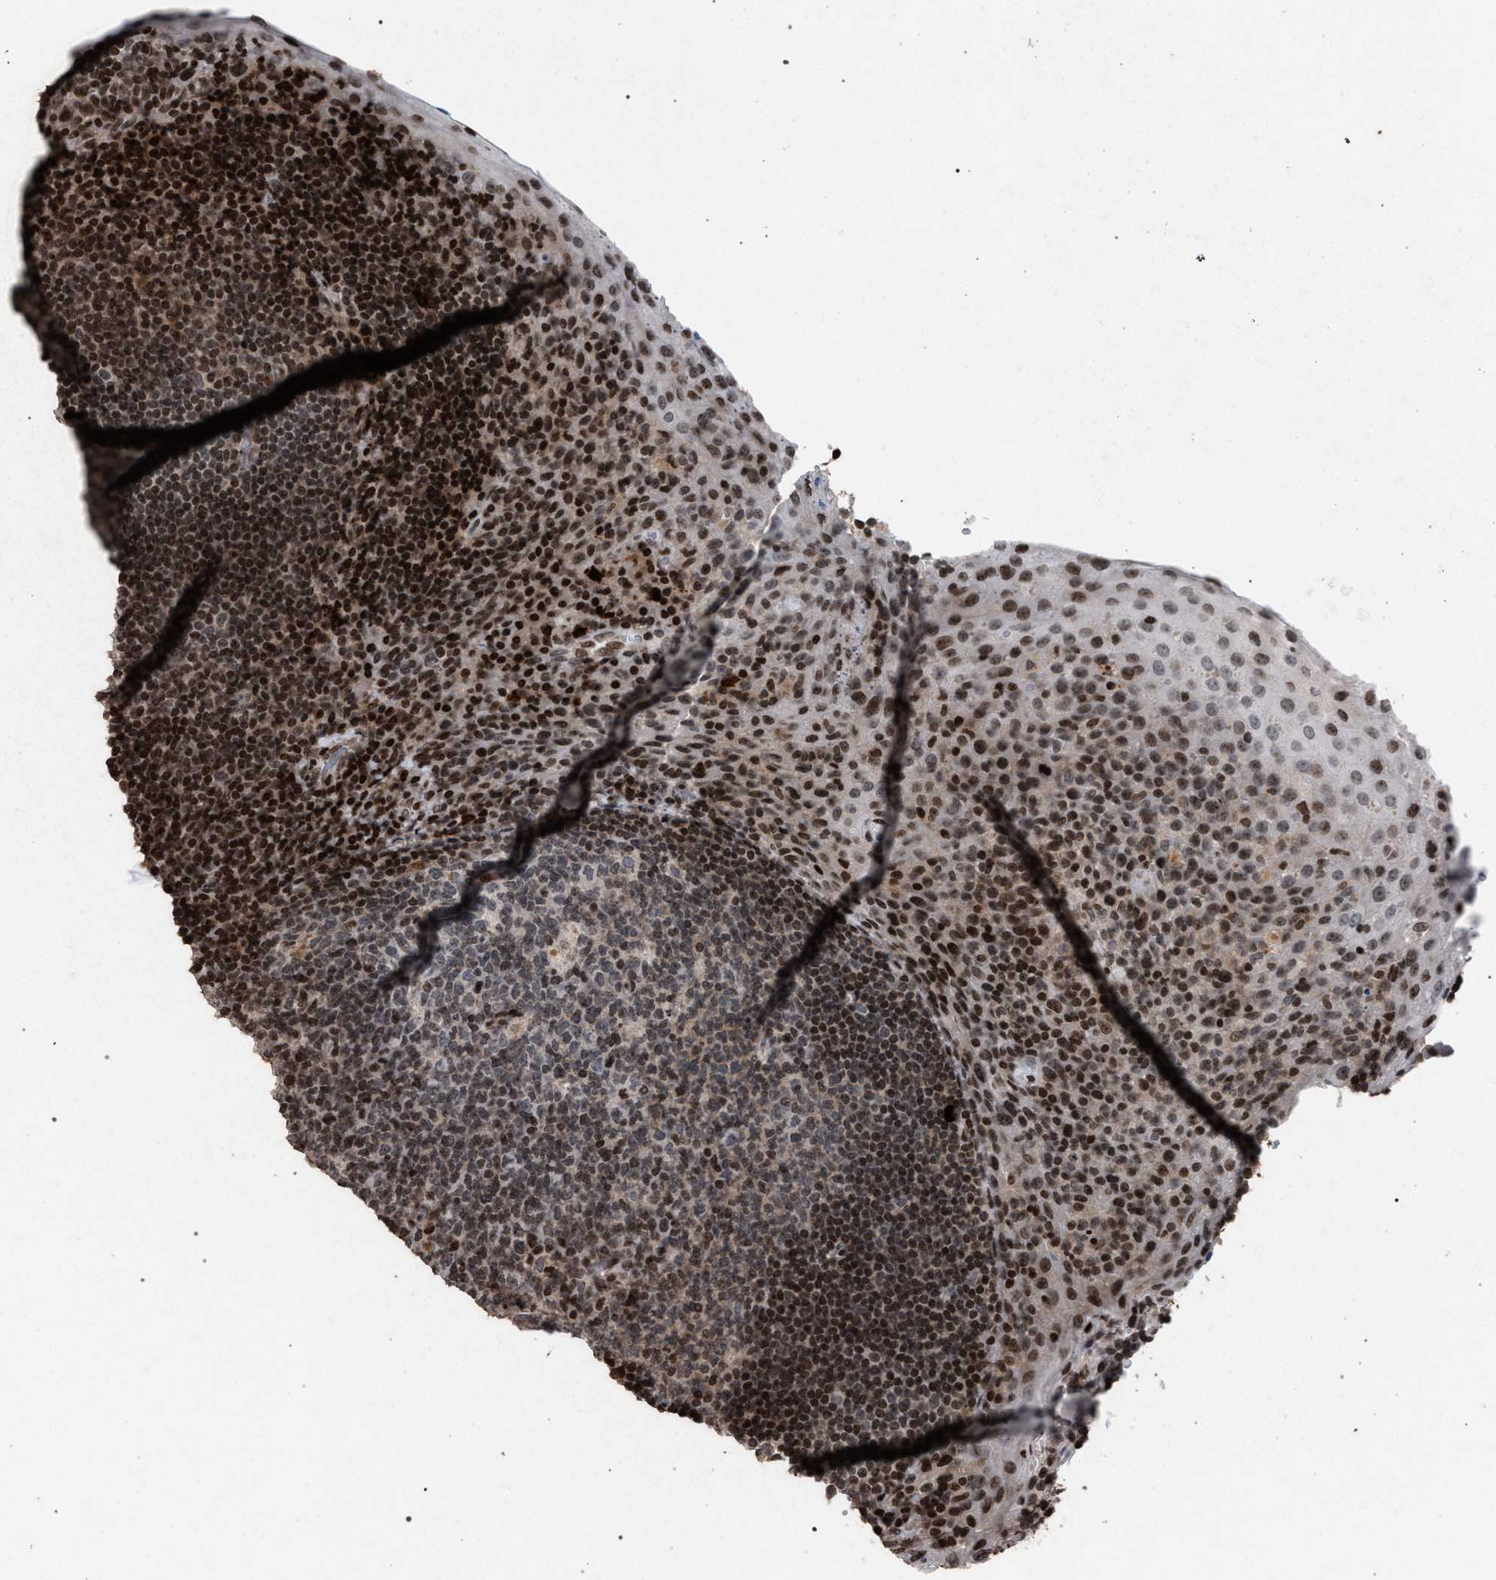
{"staining": {"intensity": "moderate", "quantity": "<25%", "location": "cytoplasmic/membranous,nuclear"}, "tissue": "tonsil", "cell_type": "Germinal center cells", "image_type": "normal", "snomed": [{"axis": "morphology", "description": "Normal tissue, NOS"}, {"axis": "topography", "description": "Tonsil"}], "caption": "Normal tonsil reveals moderate cytoplasmic/membranous,nuclear expression in about <25% of germinal center cells (DAB (3,3'-diaminobenzidine) IHC, brown staining for protein, blue staining for nuclei)..", "gene": "FOXD3", "patient": {"sex": "male", "age": 17}}